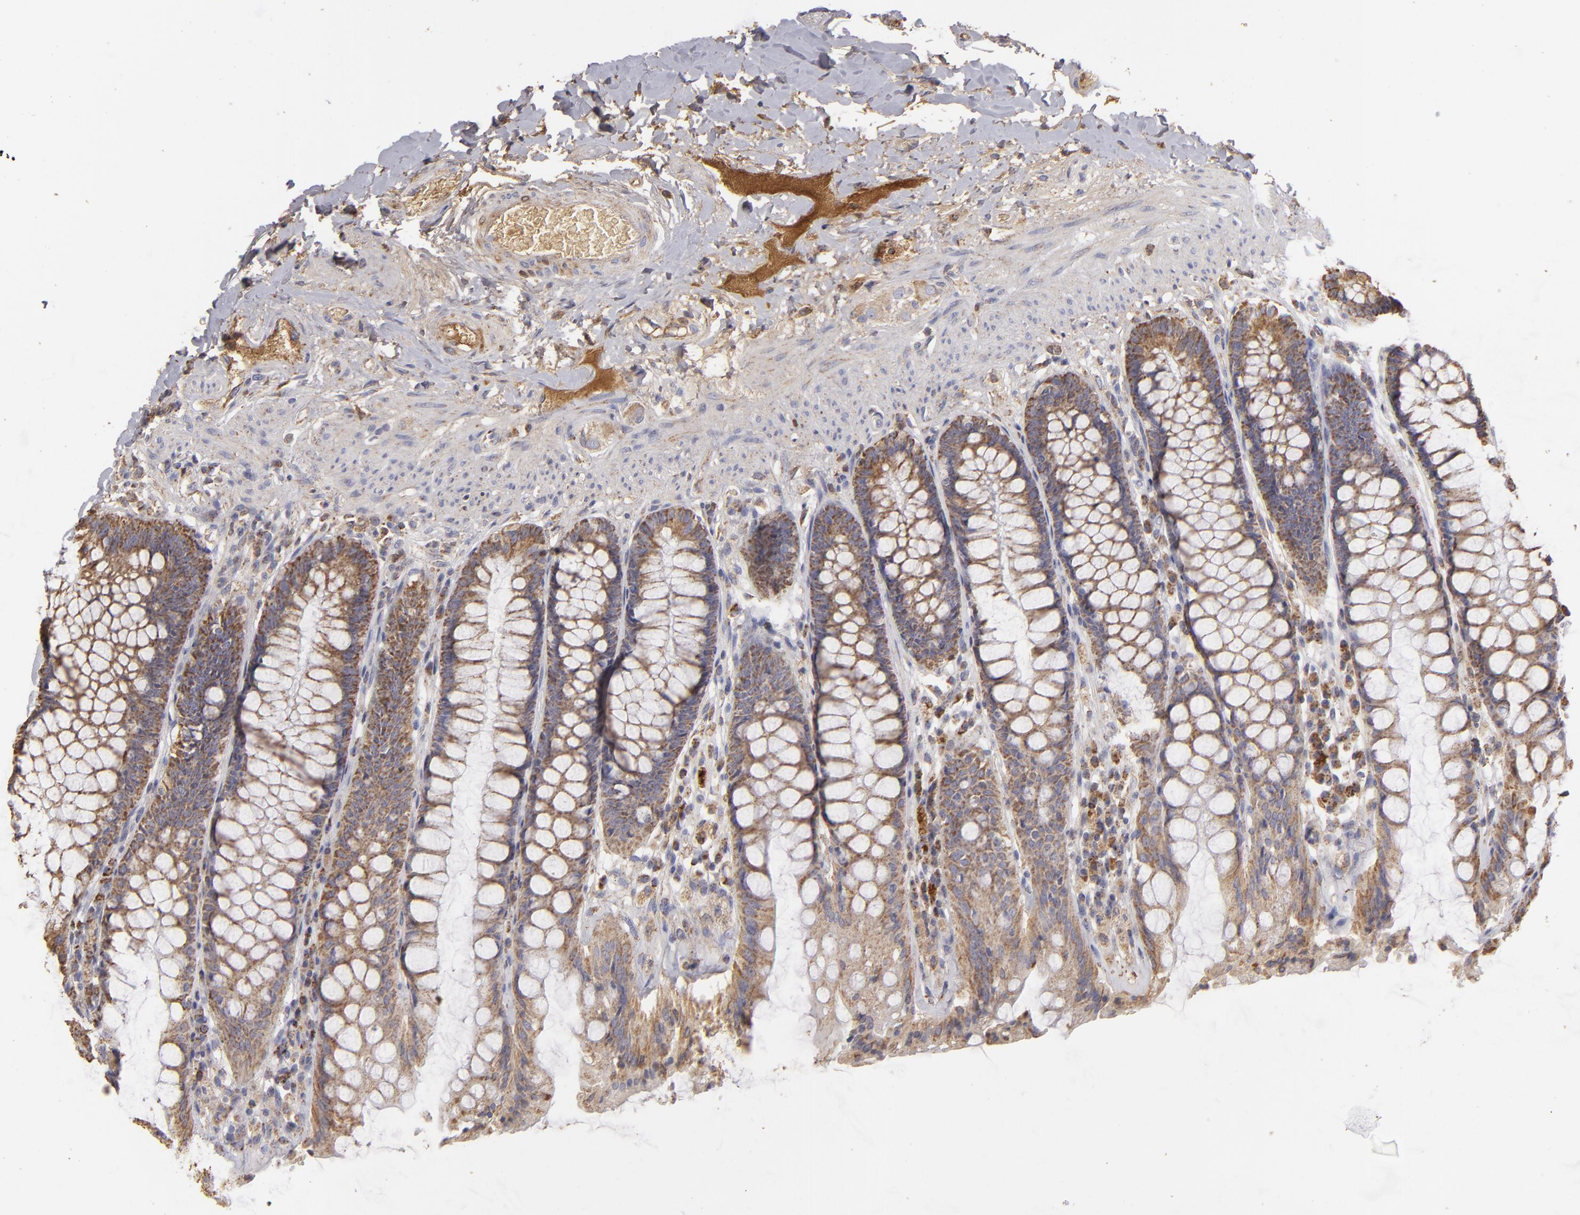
{"staining": {"intensity": "moderate", "quantity": ">75%", "location": "cytoplasmic/membranous"}, "tissue": "rectum", "cell_type": "Glandular cells", "image_type": "normal", "snomed": [{"axis": "morphology", "description": "Normal tissue, NOS"}, {"axis": "topography", "description": "Rectum"}], "caption": "Protein expression by immunohistochemistry (IHC) reveals moderate cytoplasmic/membranous expression in approximately >75% of glandular cells in benign rectum.", "gene": "CFB", "patient": {"sex": "female", "age": 46}}